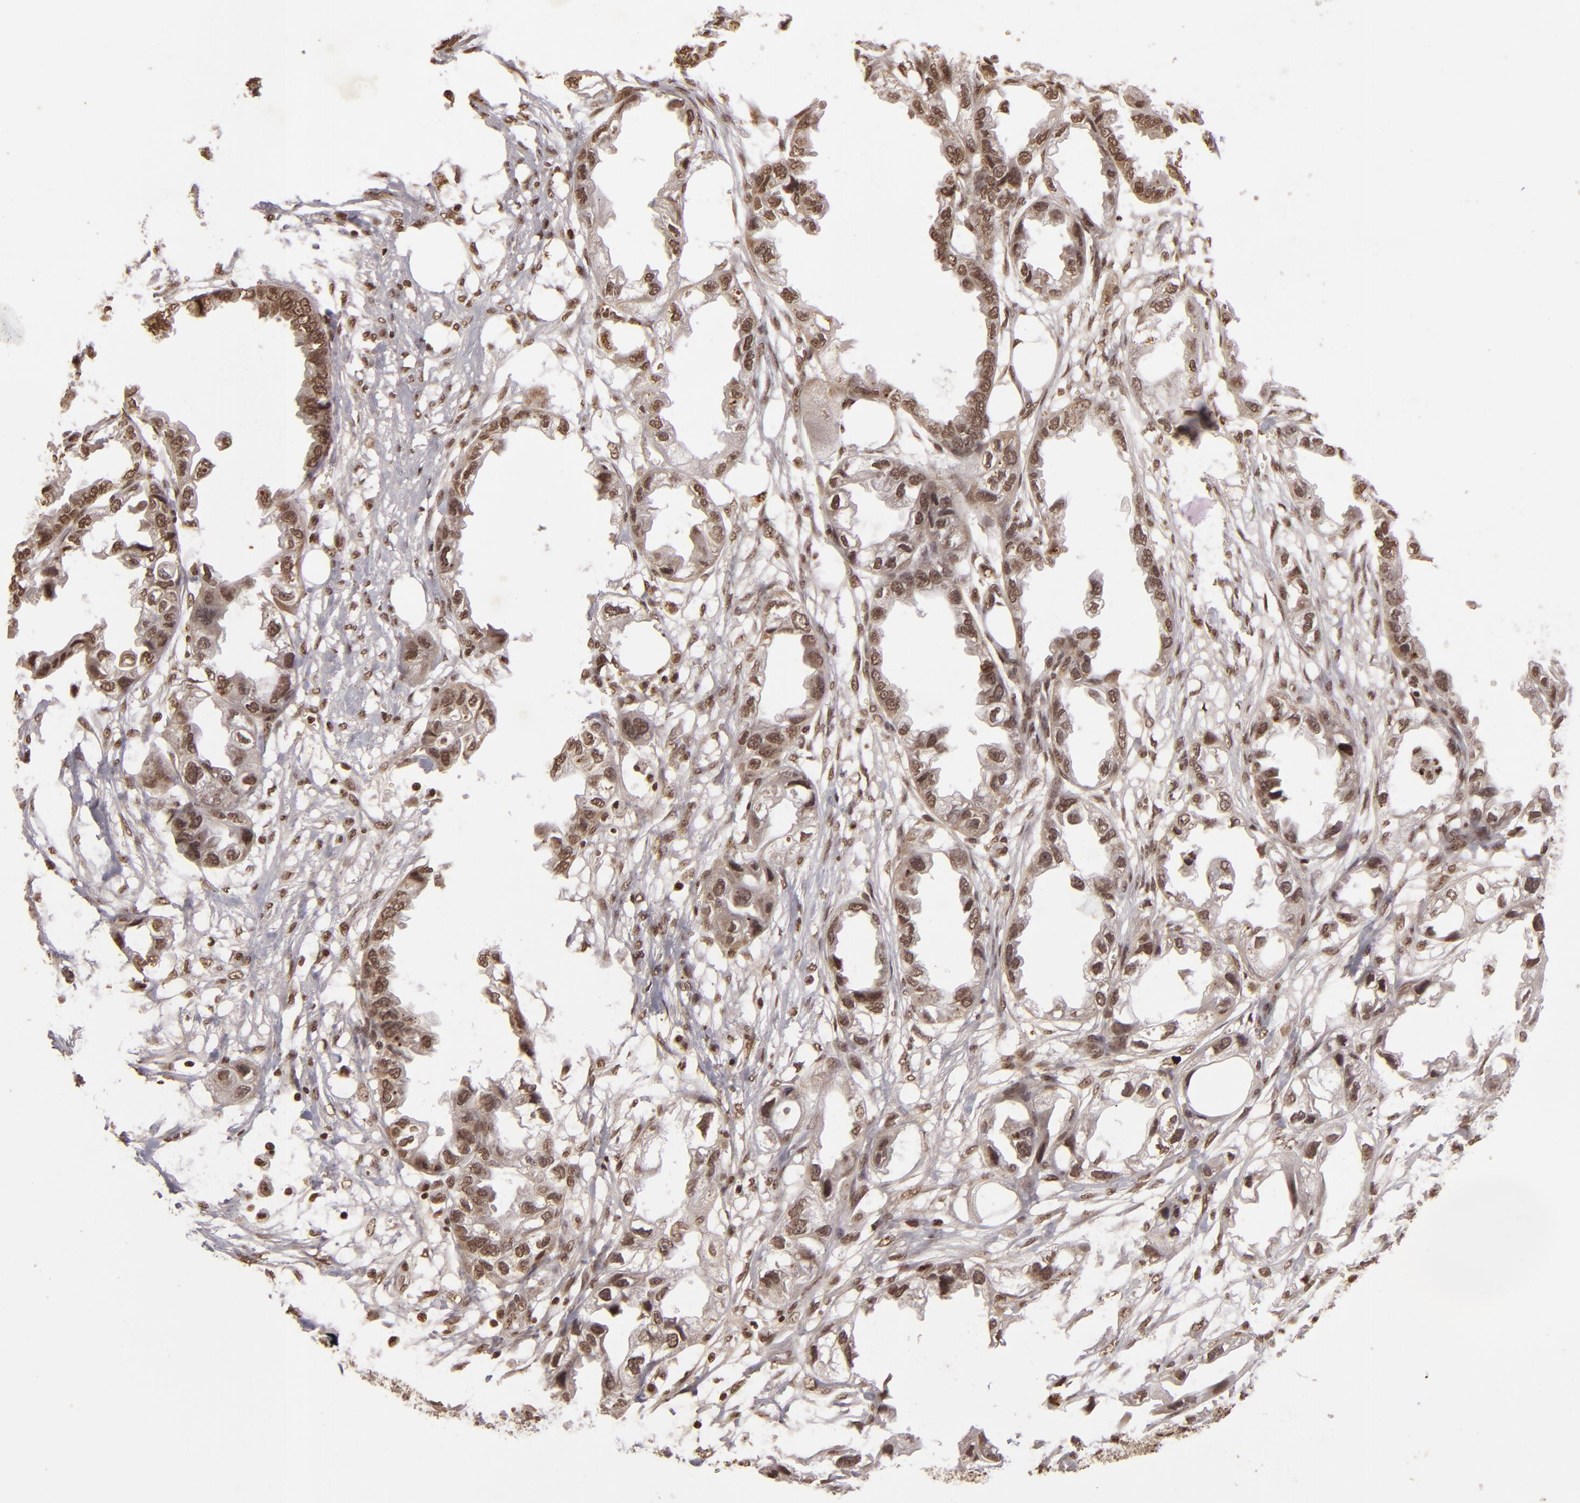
{"staining": {"intensity": "moderate", "quantity": ">75%", "location": "nuclear"}, "tissue": "endometrial cancer", "cell_type": "Tumor cells", "image_type": "cancer", "snomed": [{"axis": "morphology", "description": "Adenocarcinoma, NOS"}, {"axis": "topography", "description": "Endometrium"}], "caption": "Brown immunohistochemical staining in endometrial adenocarcinoma reveals moderate nuclear positivity in about >75% of tumor cells.", "gene": "CUL3", "patient": {"sex": "female", "age": 67}}